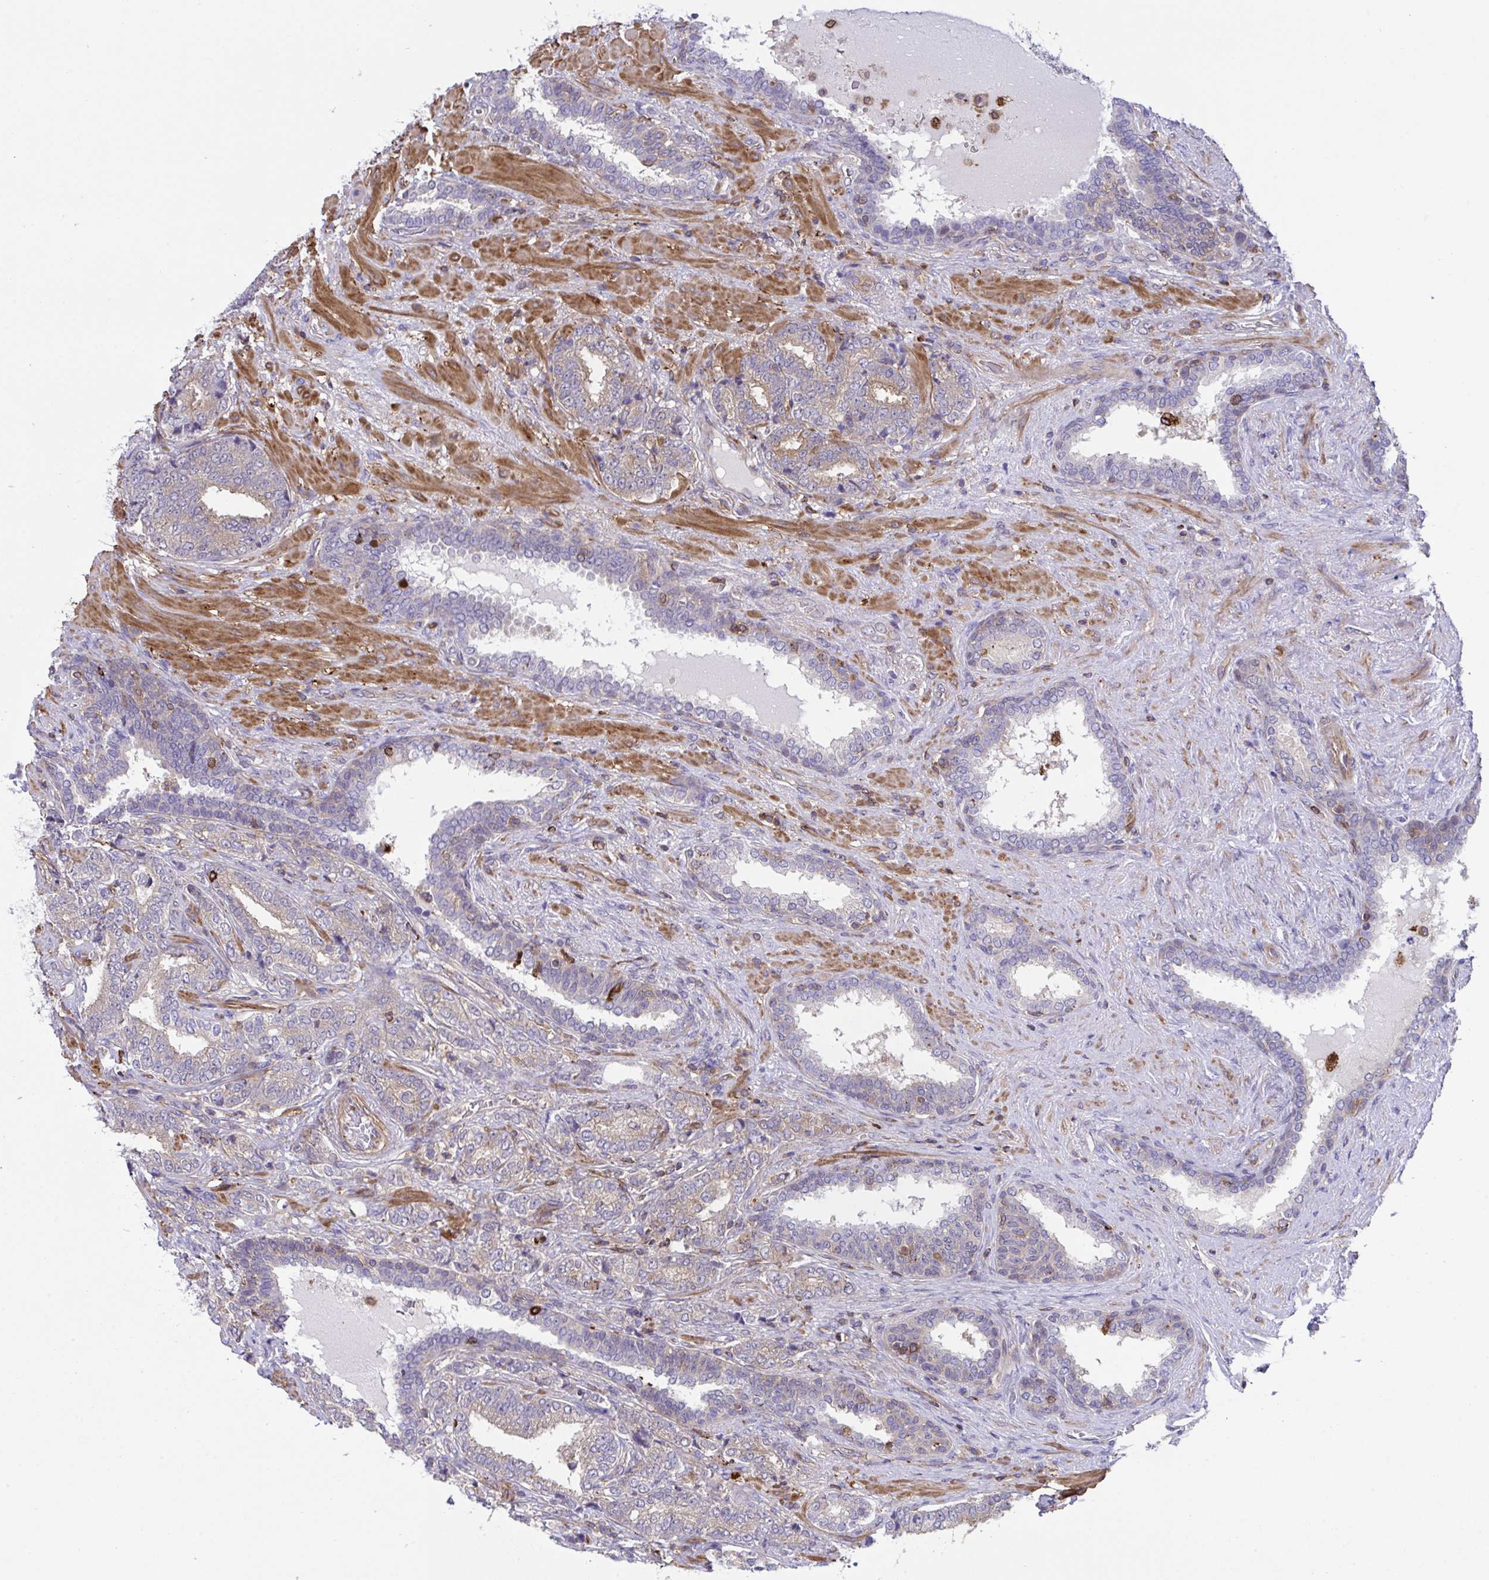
{"staining": {"intensity": "weak", "quantity": "25%-75%", "location": "cytoplasmic/membranous"}, "tissue": "prostate cancer", "cell_type": "Tumor cells", "image_type": "cancer", "snomed": [{"axis": "morphology", "description": "Adenocarcinoma, High grade"}, {"axis": "topography", "description": "Prostate"}], "caption": "Prostate cancer (high-grade adenocarcinoma) stained with a protein marker shows weak staining in tumor cells.", "gene": "PPIH", "patient": {"sex": "male", "age": 72}}